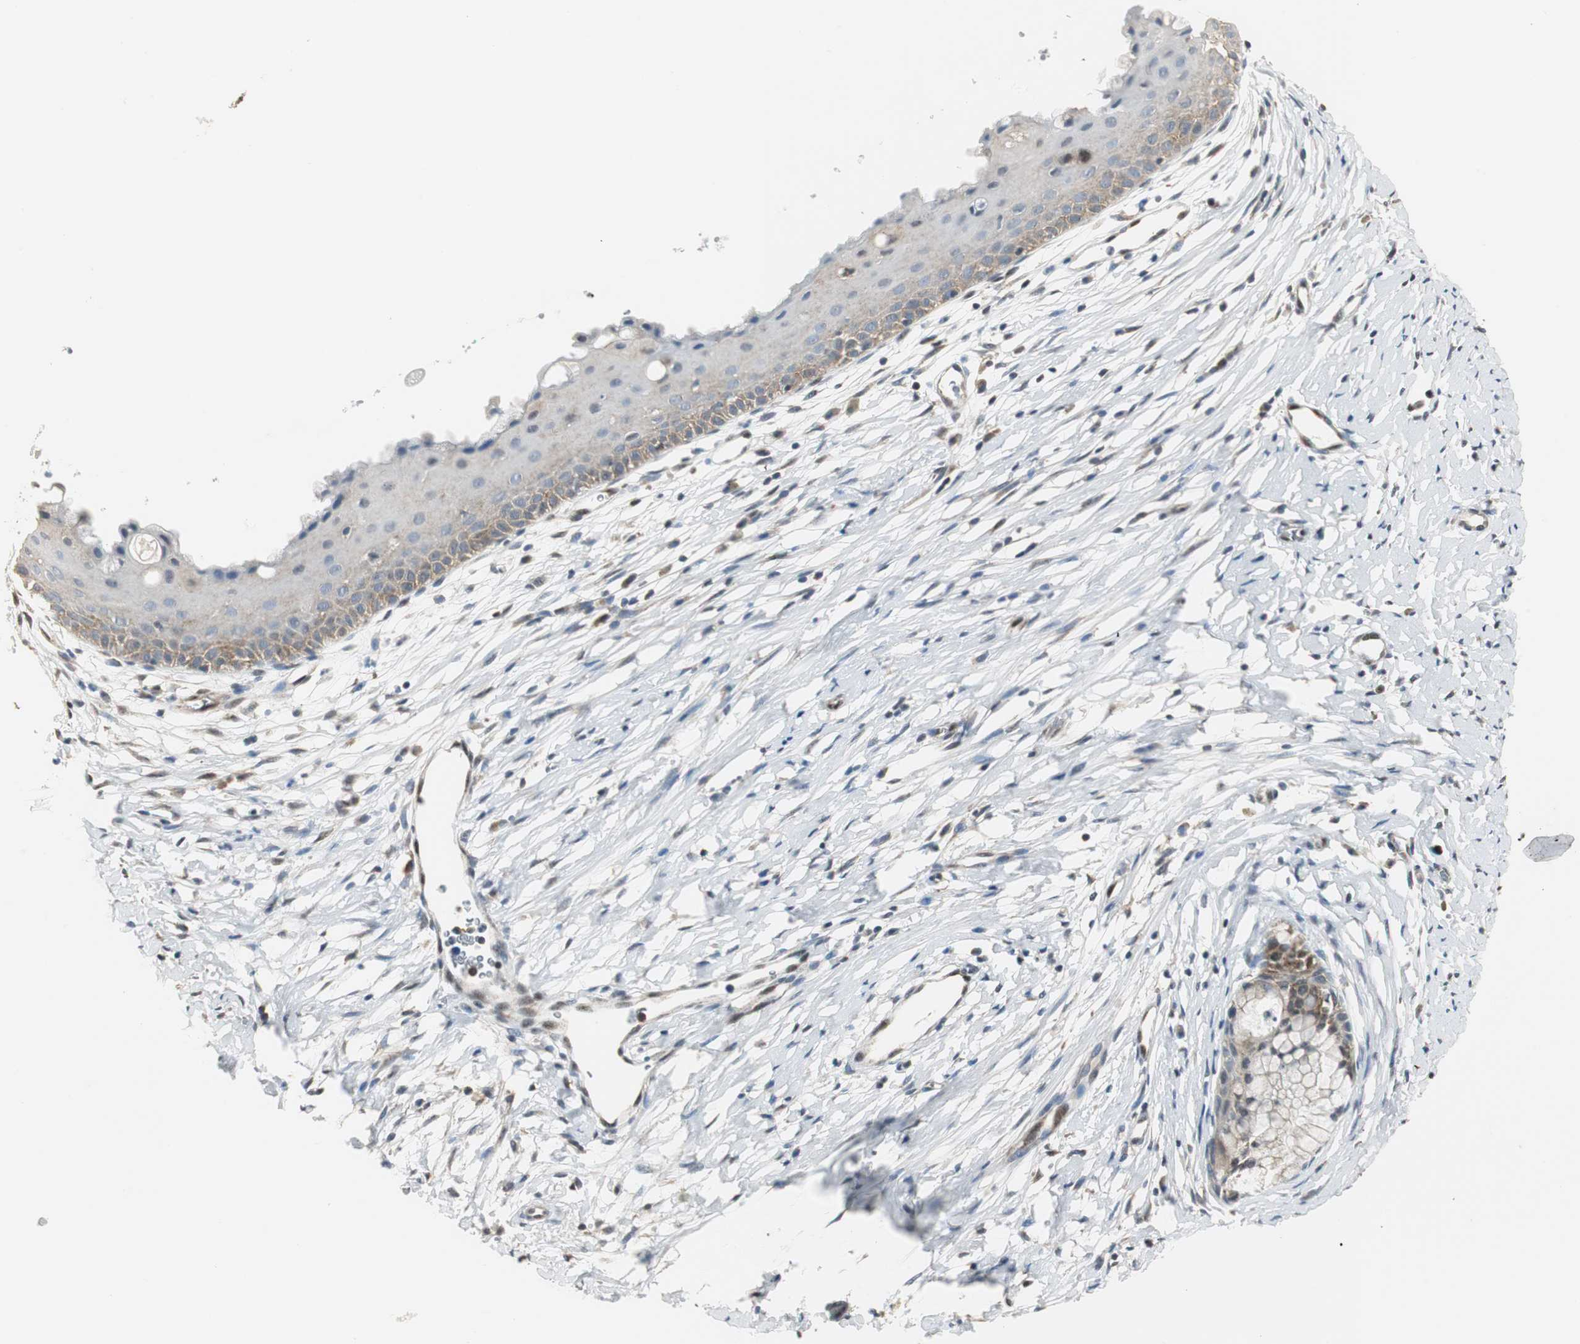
{"staining": {"intensity": "weak", "quantity": "25%-75%", "location": "cytoplasmic/membranous"}, "tissue": "cervix", "cell_type": "Glandular cells", "image_type": "normal", "snomed": [{"axis": "morphology", "description": "Normal tissue, NOS"}, {"axis": "topography", "description": "Cervix"}], "caption": "Human cervix stained with a brown dye exhibits weak cytoplasmic/membranous positive staining in about 25%-75% of glandular cells.", "gene": "CCT5", "patient": {"sex": "female", "age": 39}}